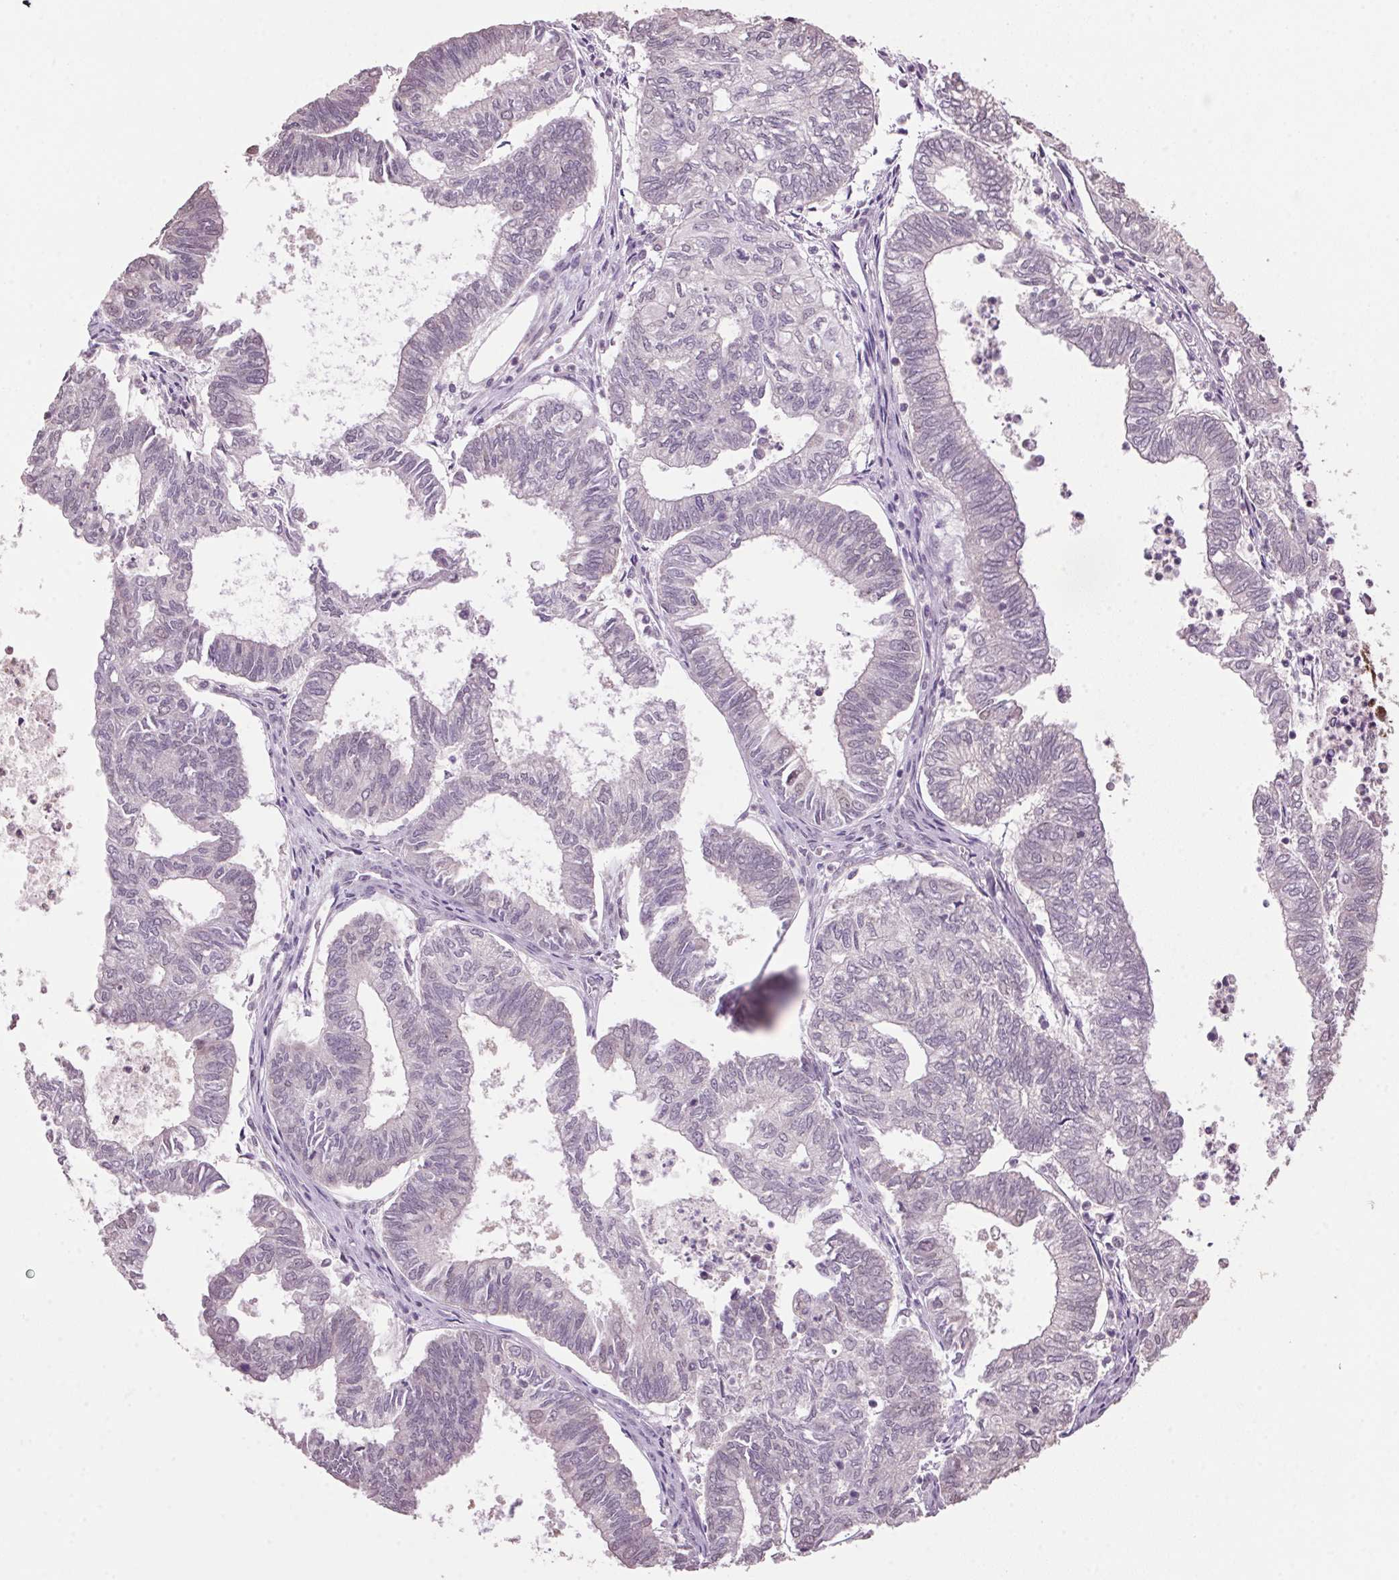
{"staining": {"intensity": "weak", "quantity": "<25%", "location": "cytoplasmic/membranous,nuclear"}, "tissue": "ovarian cancer", "cell_type": "Tumor cells", "image_type": "cancer", "snomed": [{"axis": "morphology", "description": "Carcinoma, endometroid"}, {"axis": "topography", "description": "Ovary"}], "caption": "Tumor cells show no significant protein staining in ovarian cancer (endometroid carcinoma).", "gene": "VWA3B", "patient": {"sex": "female", "age": 64}}